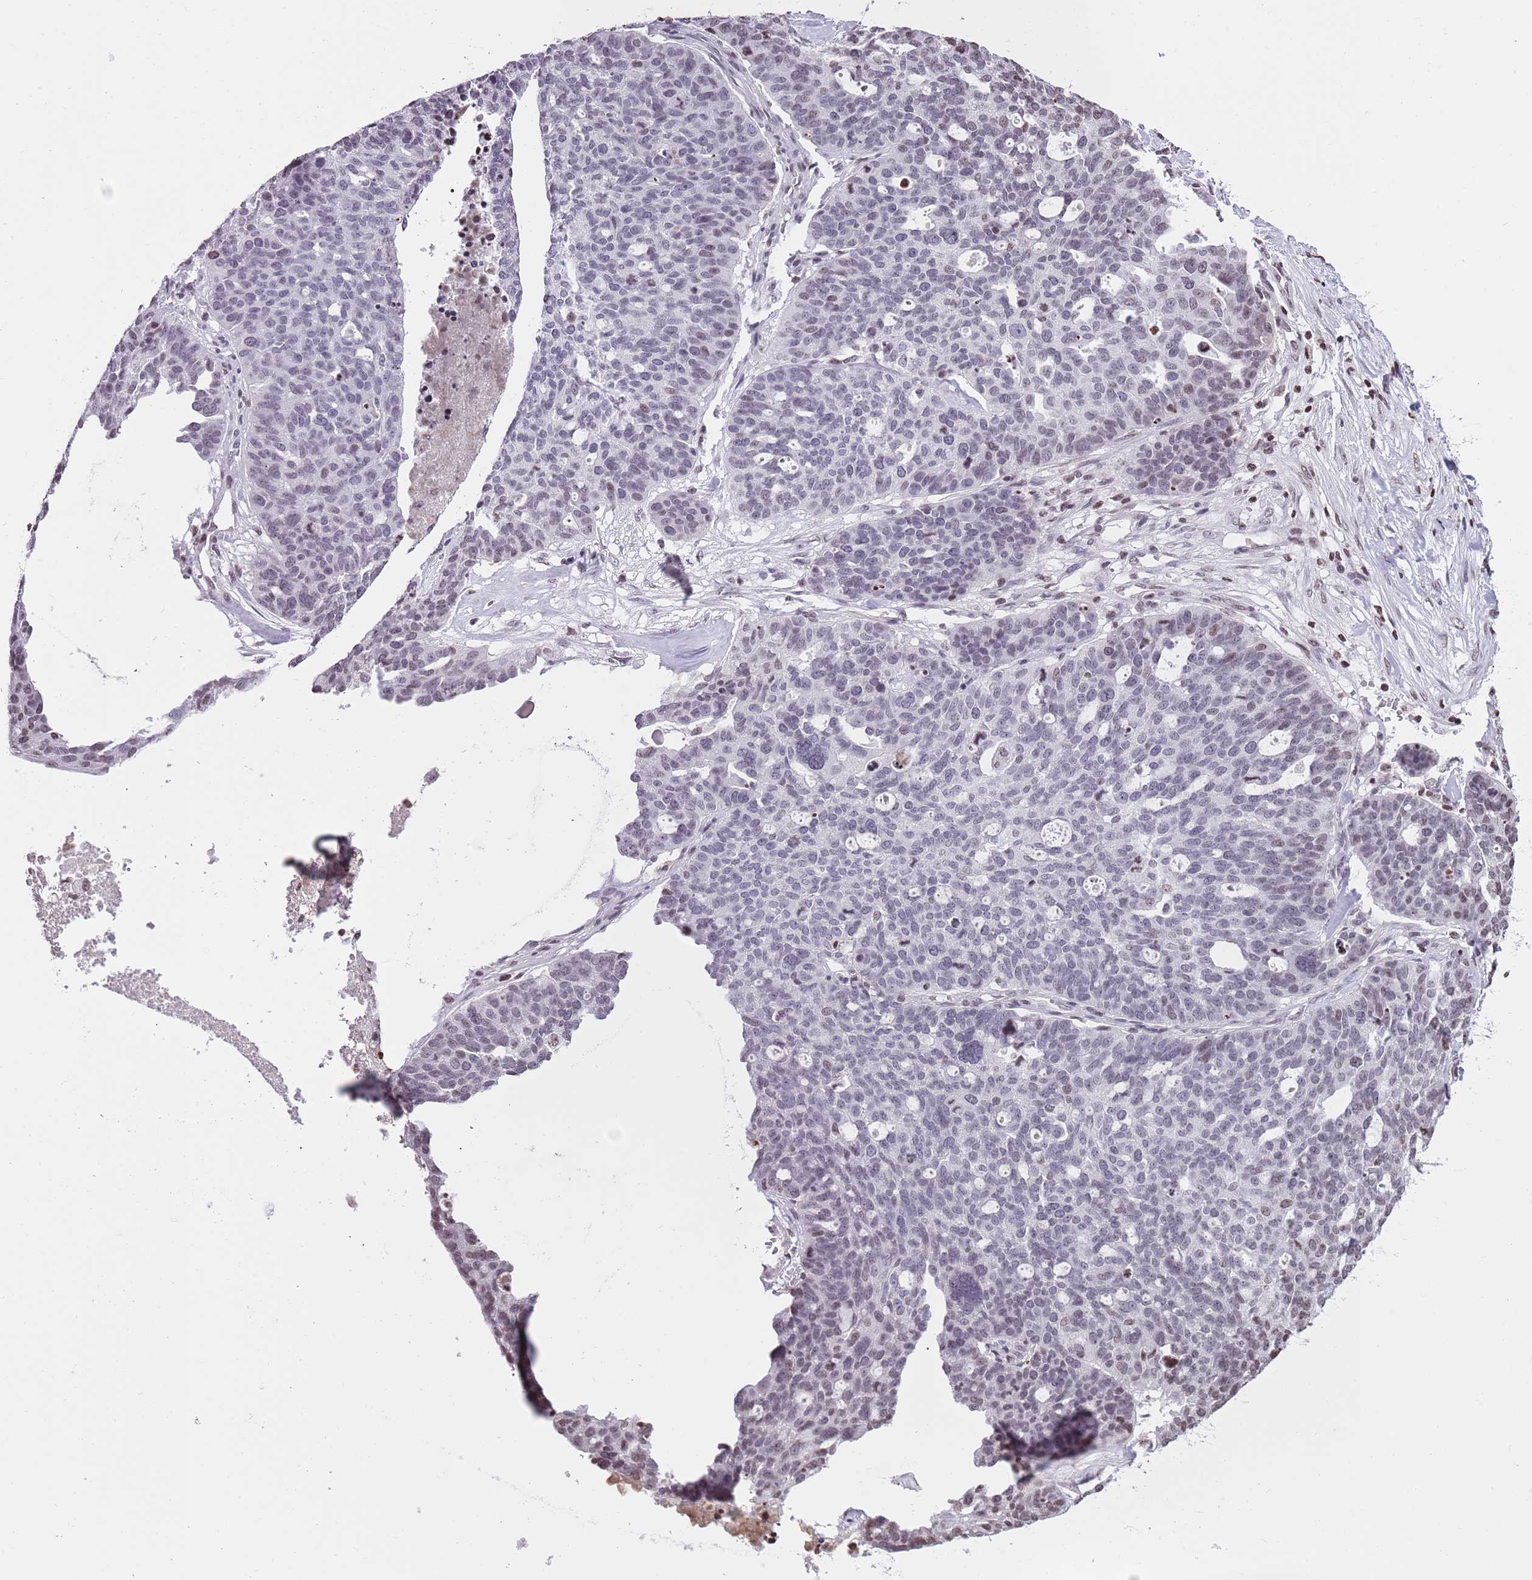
{"staining": {"intensity": "negative", "quantity": "none", "location": "none"}, "tissue": "ovarian cancer", "cell_type": "Tumor cells", "image_type": "cancer", "snomed": [{"axis": "morphology", "description": "Cystadenocarcinoma, serous, NOS"}, {"axis": "topography", "description": "Ovary"}], "caption": "Ovarian cancer was stained to show a protein in brown. There is no significant staining in tumor cells. Nuclei are stained in blue.", "gene": "KPNA3", "patient": {"sex": "female", "age": 59}}